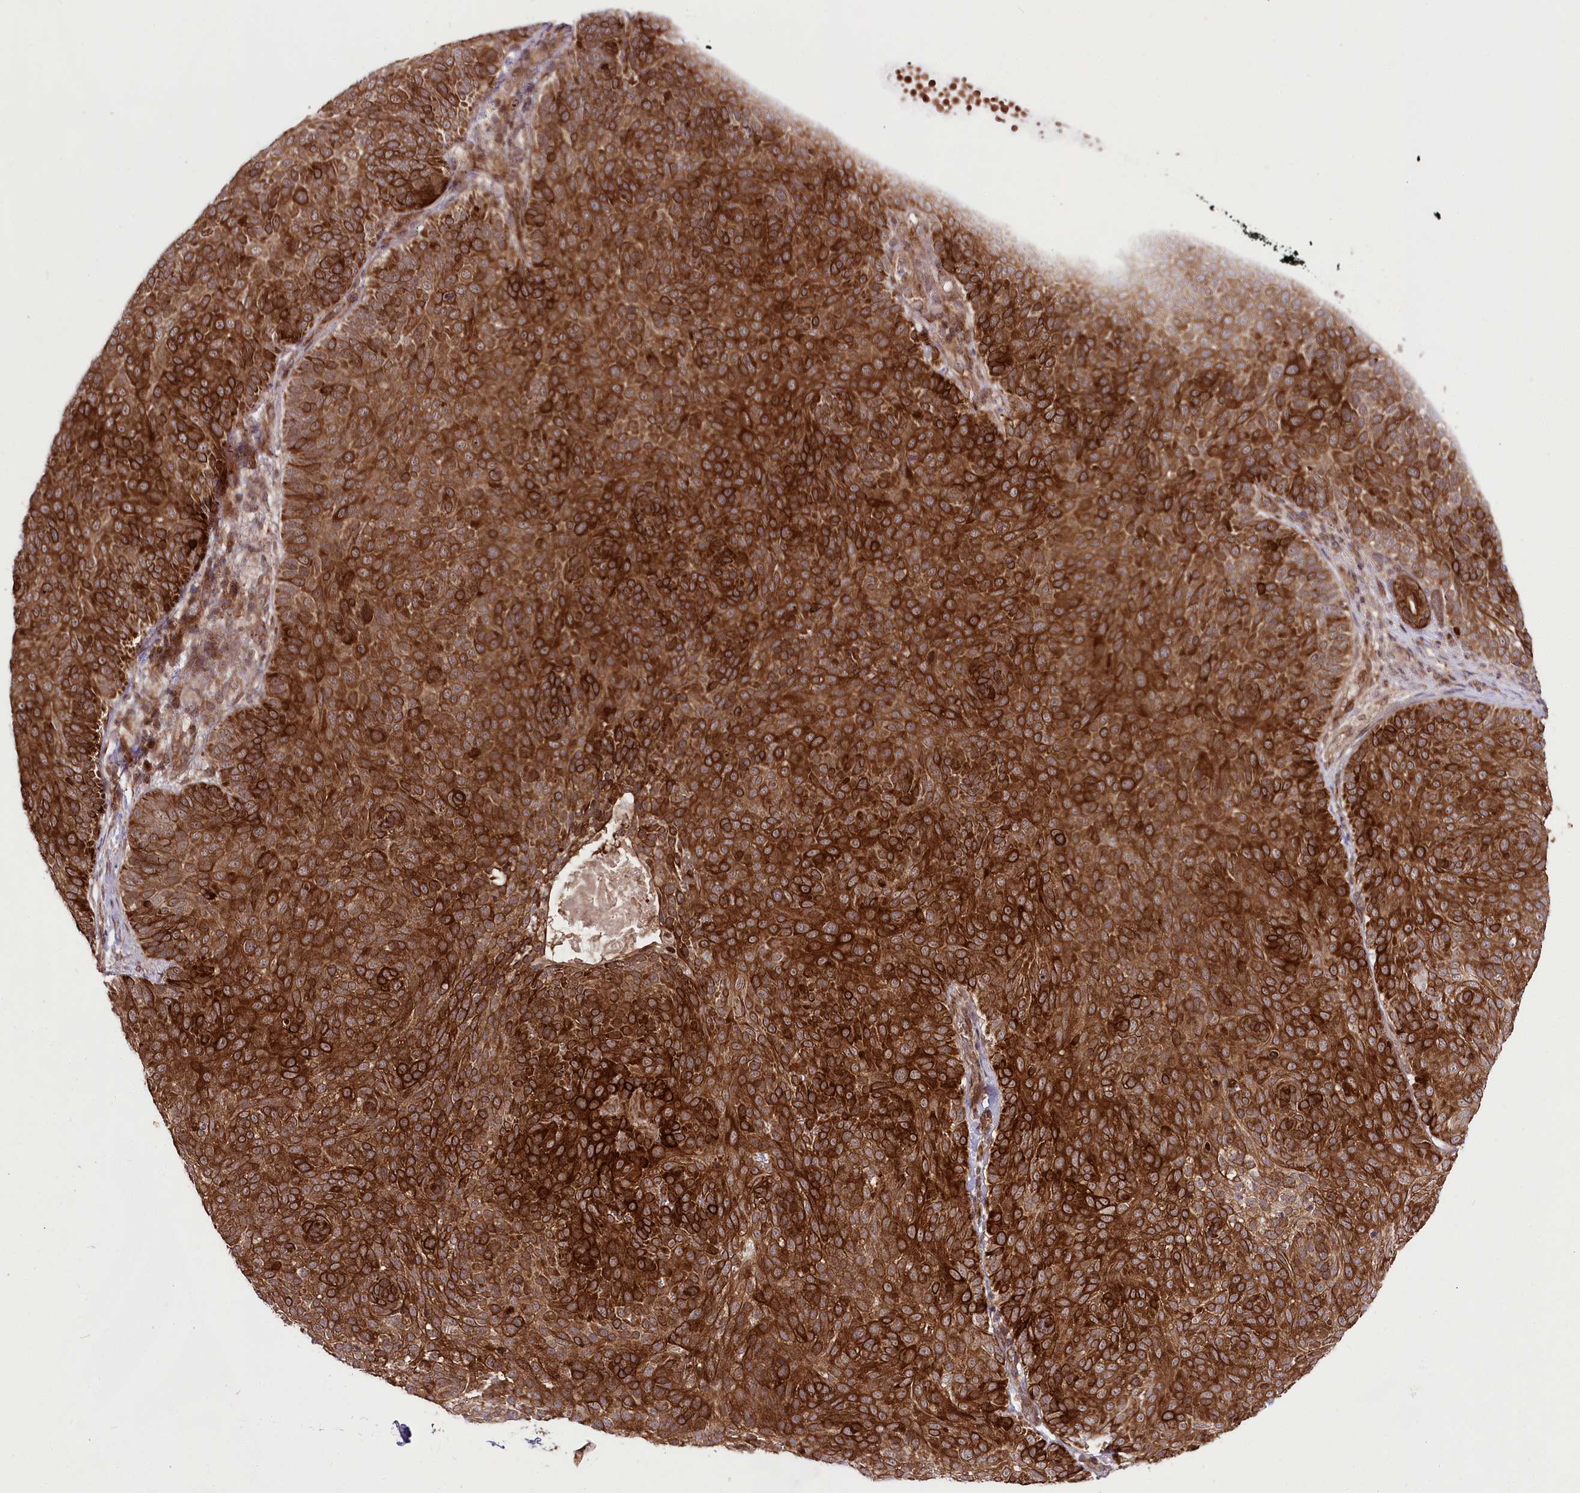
{"staining": {"intensity": "strong", "quantity": ">75%", "location": "cytoplasmic/membranous"}, "tissue": "skin cancer", "cell_type": "Tumor cells", "image_type": "cancer", "snomed": [{"axis": "morphology", "description": "Basal cell carcinoma"}, {"axis": "topography", "description": "Skin"}], "caption": "Skin cancer stained with DAB (3,3'-diaminobenzidine) IHC displays high levels of strong cytoplasmic/membranous expression in about >75% of tumor cells.", "gene": "PHLDB1", "patient": {"sex": "male", "age": 85}}